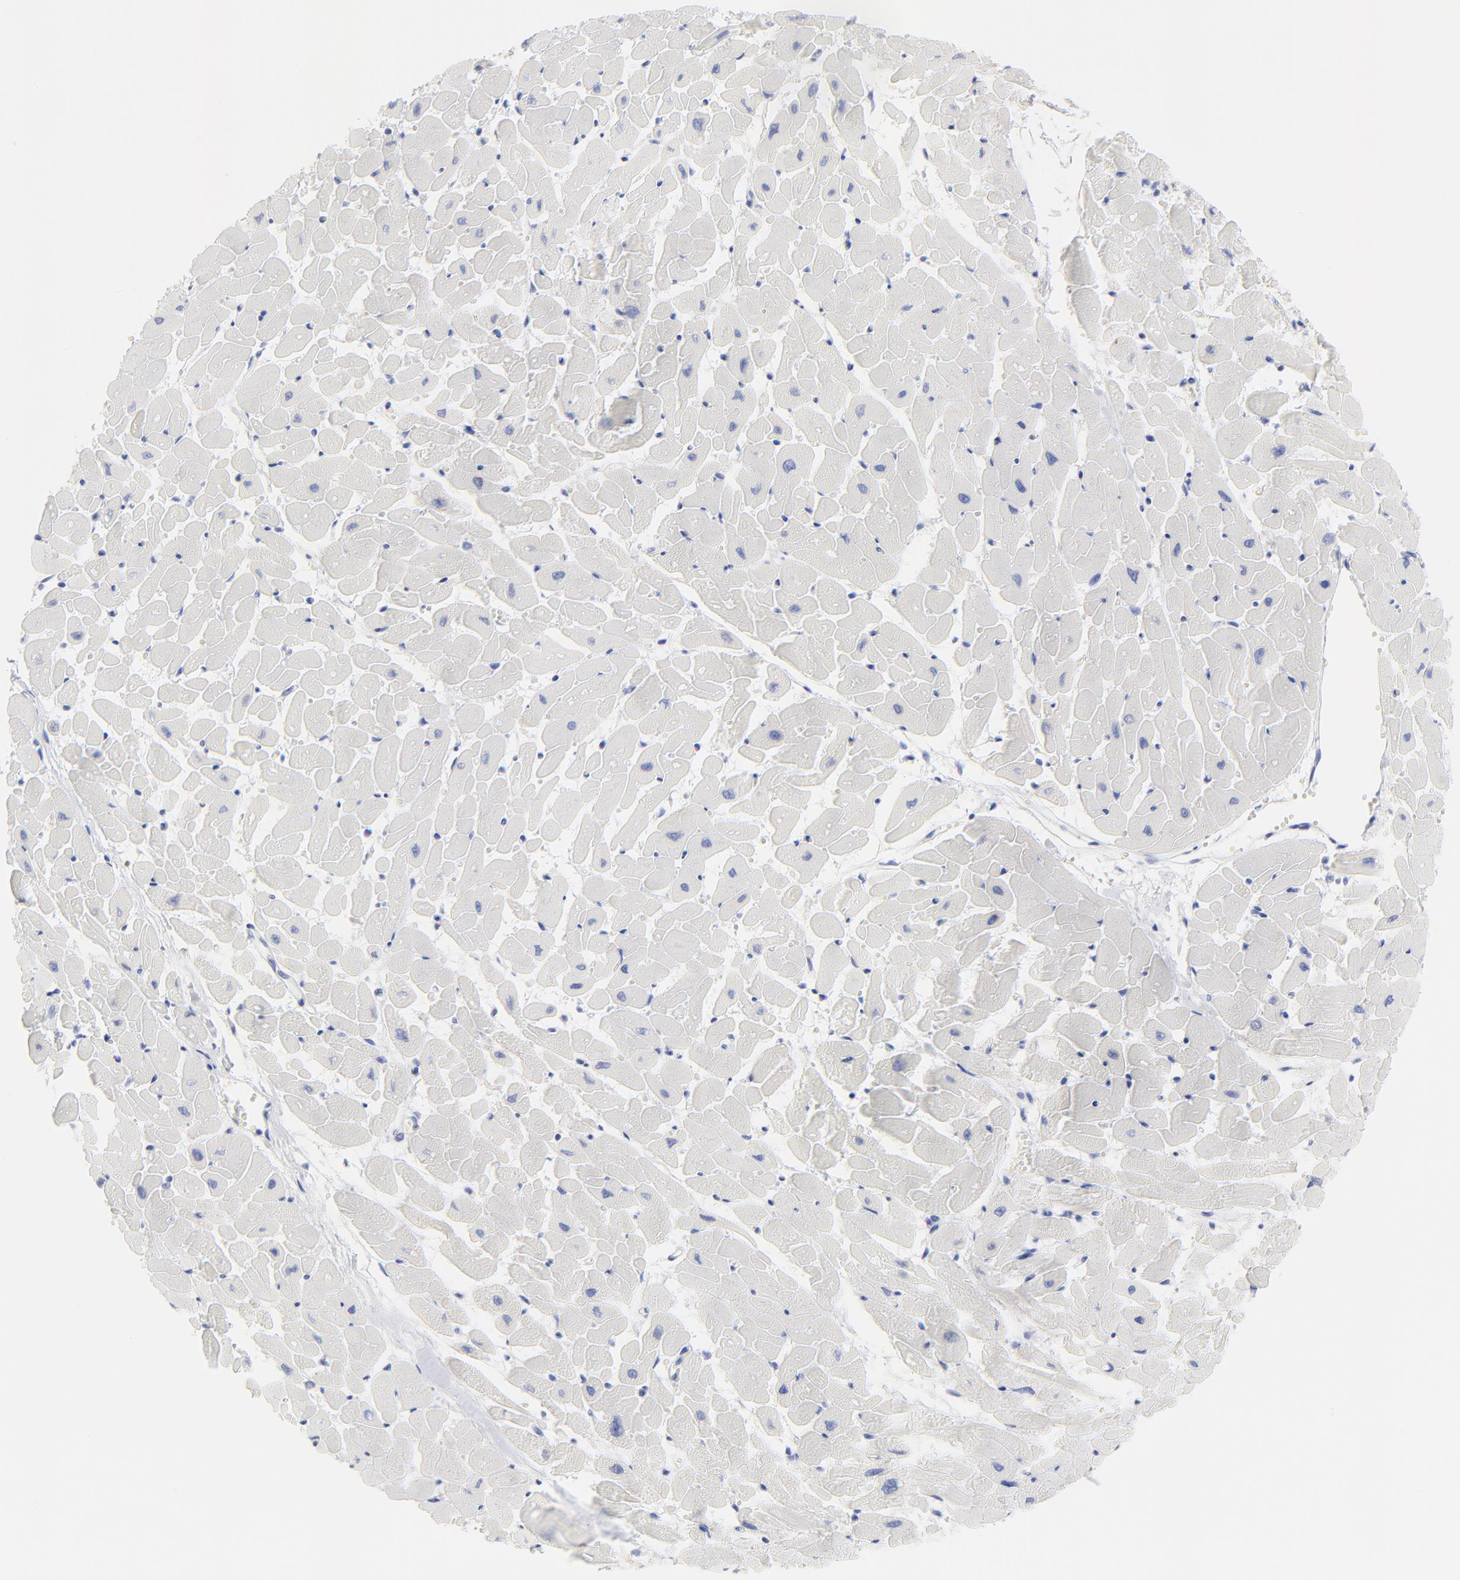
{"staining": {"intensity": "negative", "quantity": "none", "location": "none"}, "tissue": "heart muscle", "cell_type": "Cardiomyocytes", "image_type": "normal", "snomed": [{"axis": "morphology", "description": "Normal tissue, NOS"}, {"axis": "topography", "description": "Heart"}], "caption": "Immunohistochemistry of normal heart muscle displays no positivity in cardiomyocytes.", "gene": "PSD3", "patient": {"sex": "female", "age": 19}}